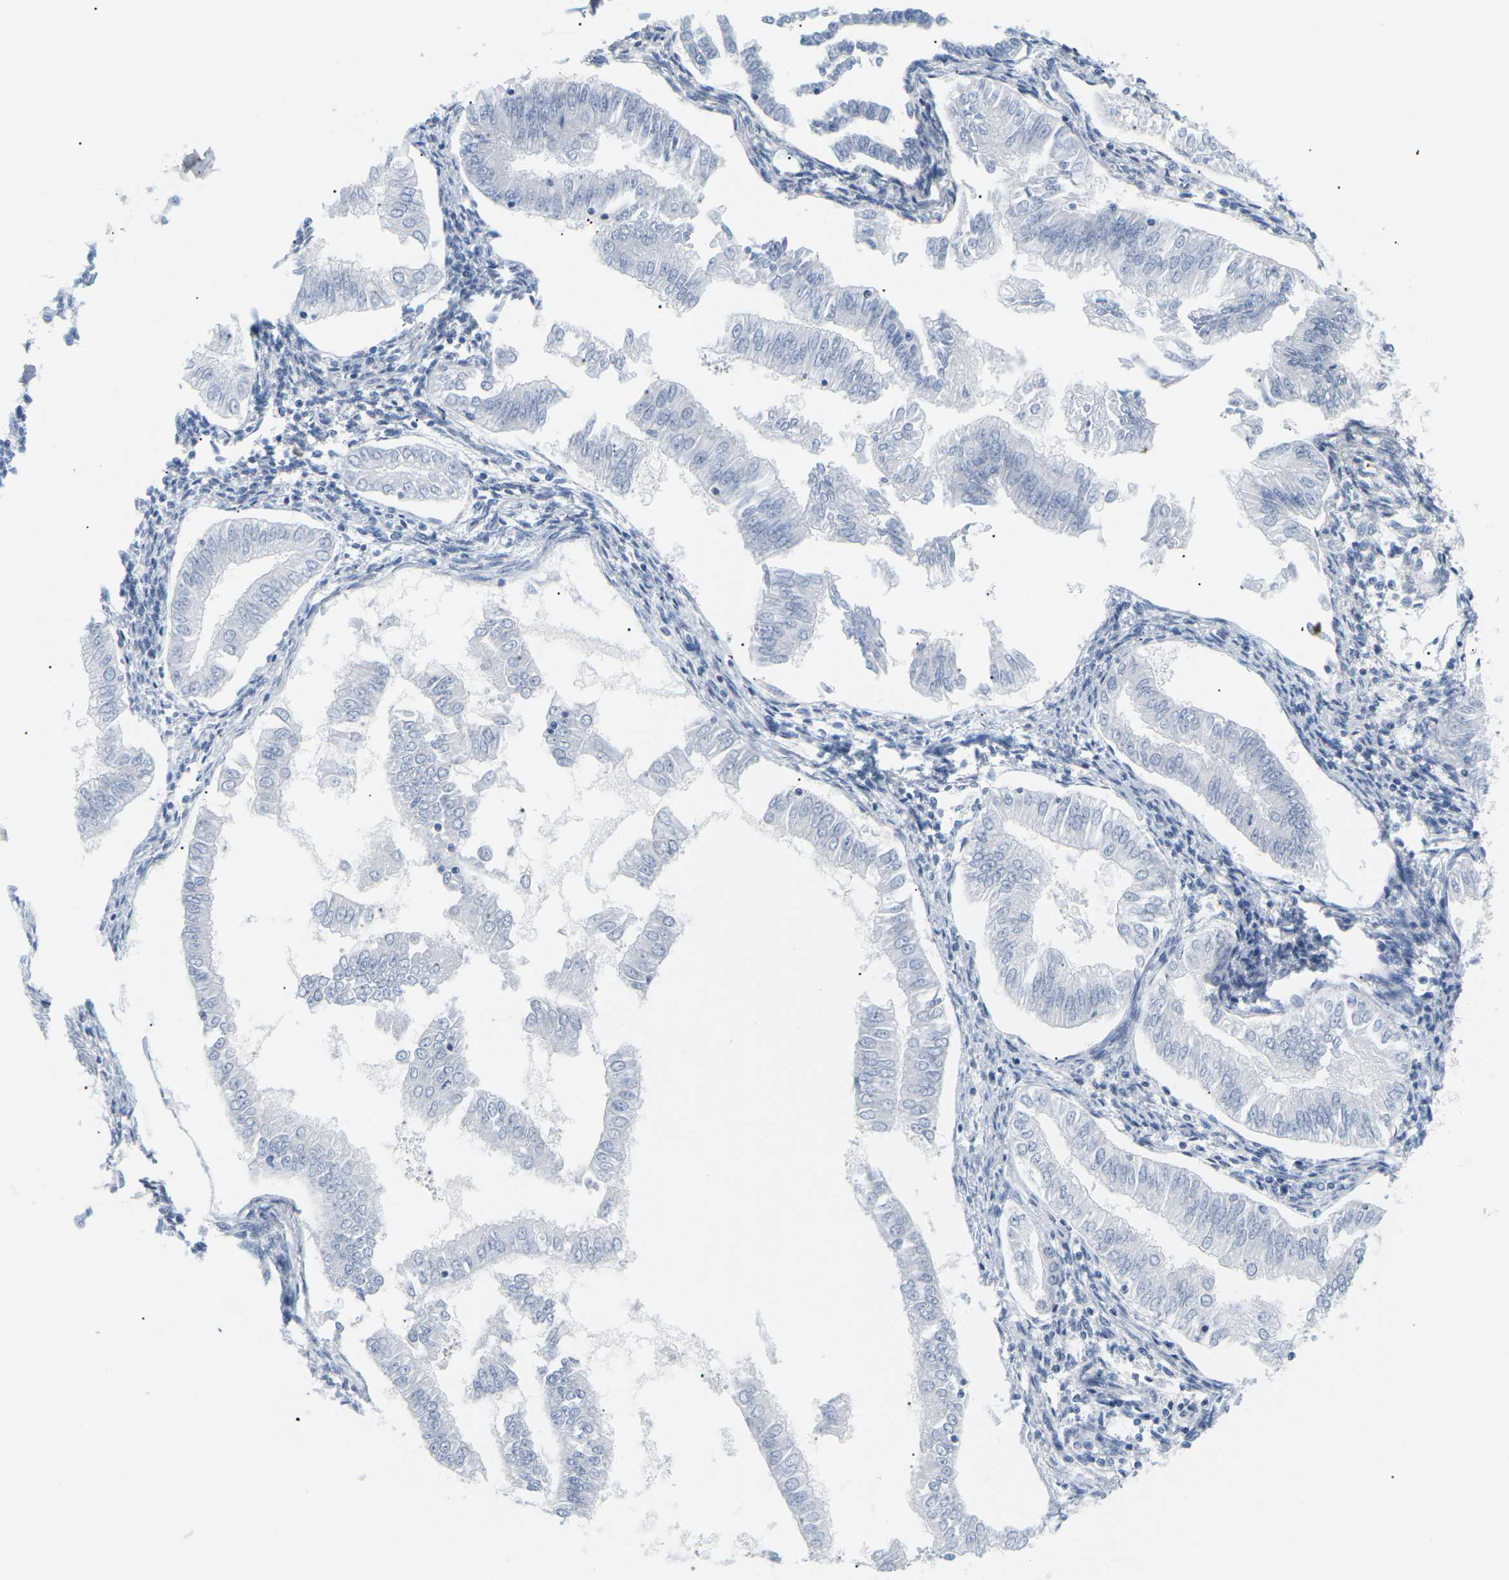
{"staining": {"intensity": "negative", "quantity": "none", "location": "none"}, "tissue": "endometrial cancer", "cell_type": "Tumor cells", "image_type": "cancer", "snomed": [{"axis": "morphology", "description": "Adenocarcinoma, NOS"}, {"axis": "topography", "description": "Endometrium"}], "caption": "A high-resolution photomicrograph shows IHC staining of endometrial cancer, which shows no significant positivity in tumor cells.", "gene": "APOB", "patient": {"sex": "female", "age": 53}}